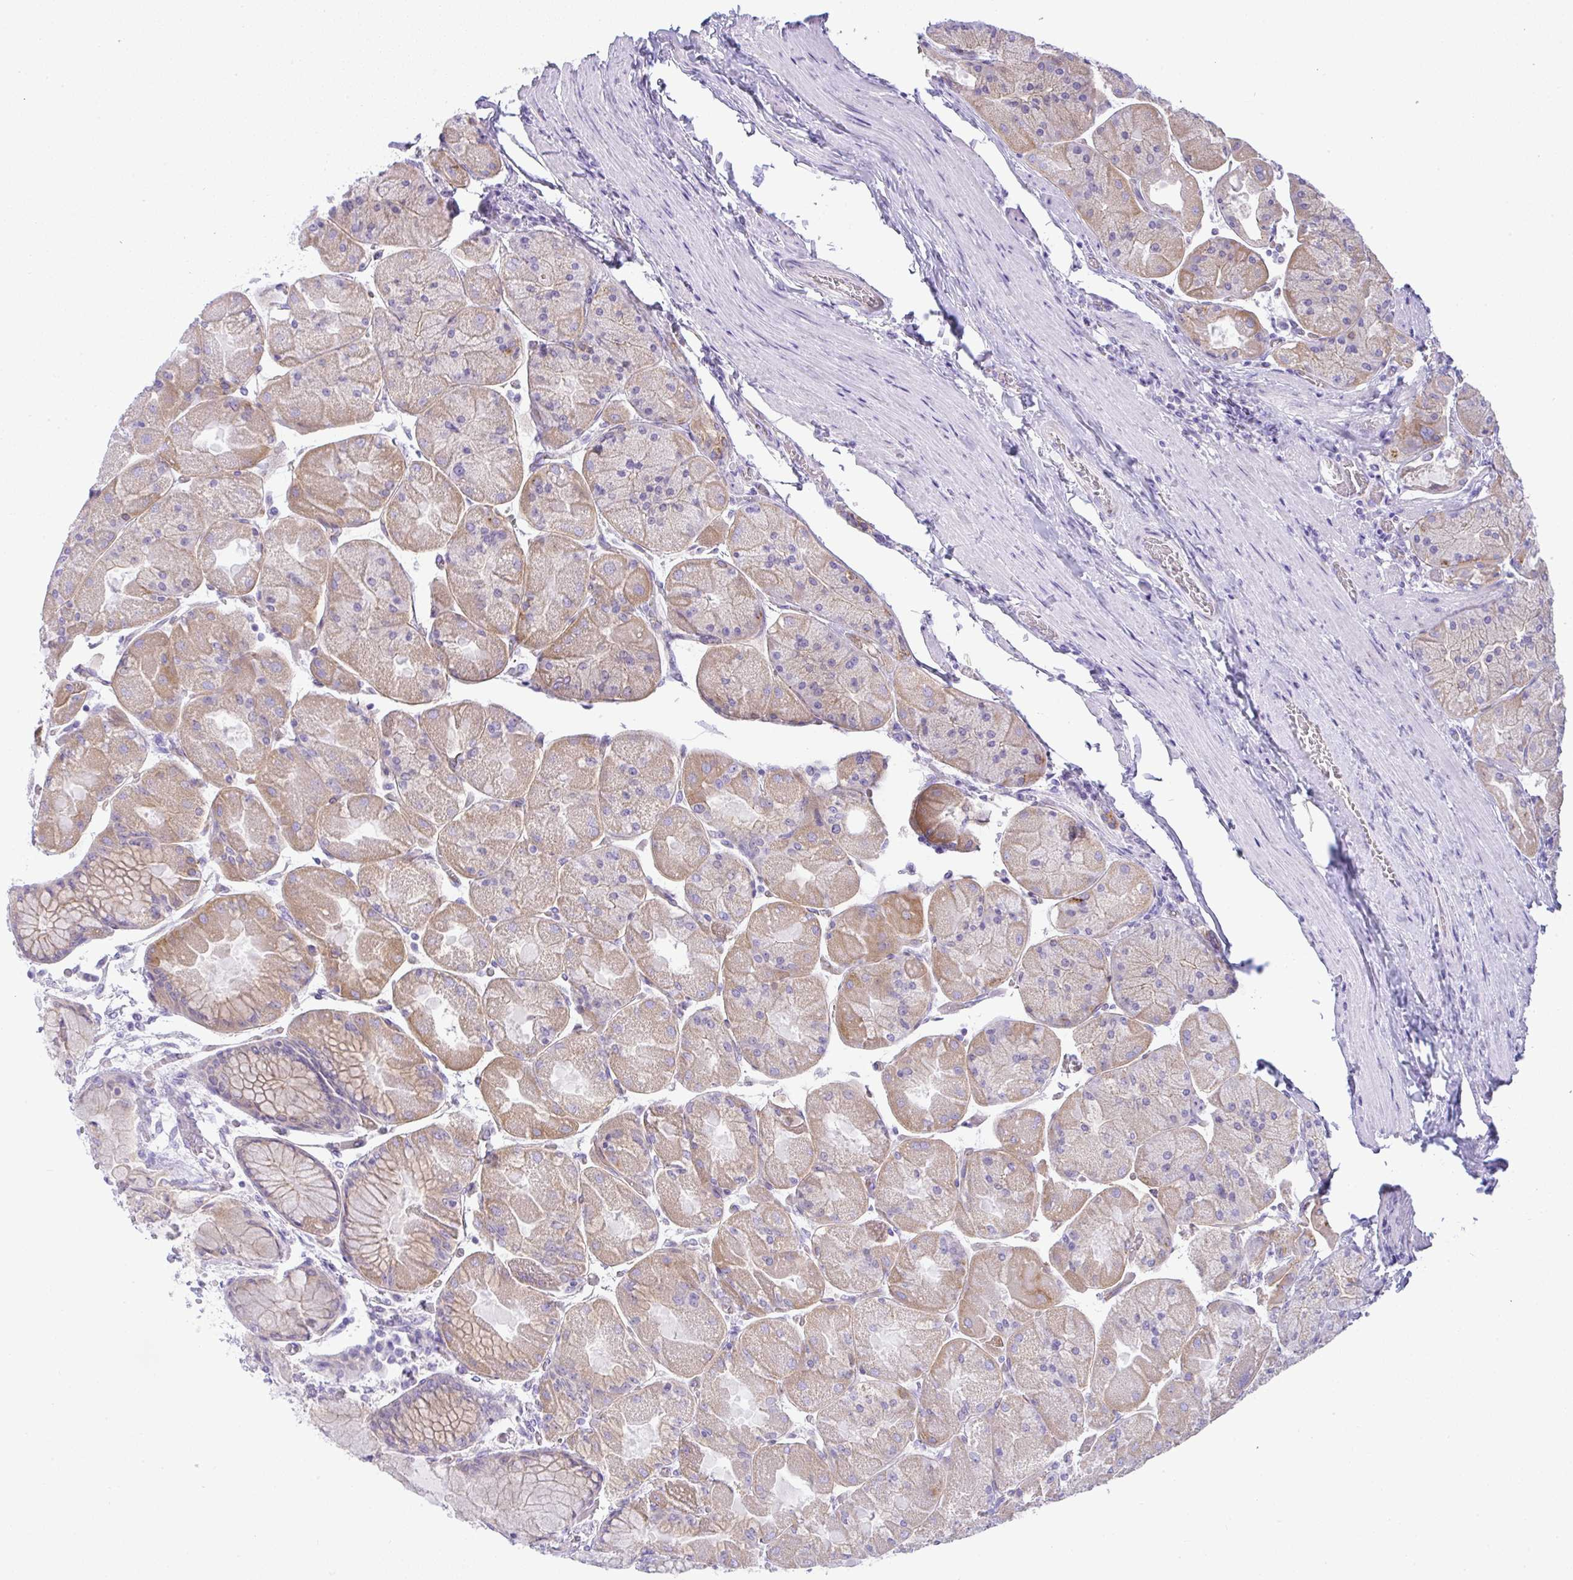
{"staining": {"intensity": "moderate", "quantity": "25%-75%", "location": "cytoplasmic/membranous"}, "tissue": "stomach", "cell_type": "Glandular cells", "image_type": "normal", "snomed": [{"axis": "morphology", "description": "Normal tissue, NOS"}, {"axis": "topography", "description": "Stomach"}], "caption": "IHC micrograph of unremarkable stomach stained for a protein (brown), which demonstrates medium levels of moderate cytoplasmic/membranous positivity in approximately 25%-75% of glandular cells.", "gene": "FAM177A1", "patient": {"sex": "female", "age": 61}}